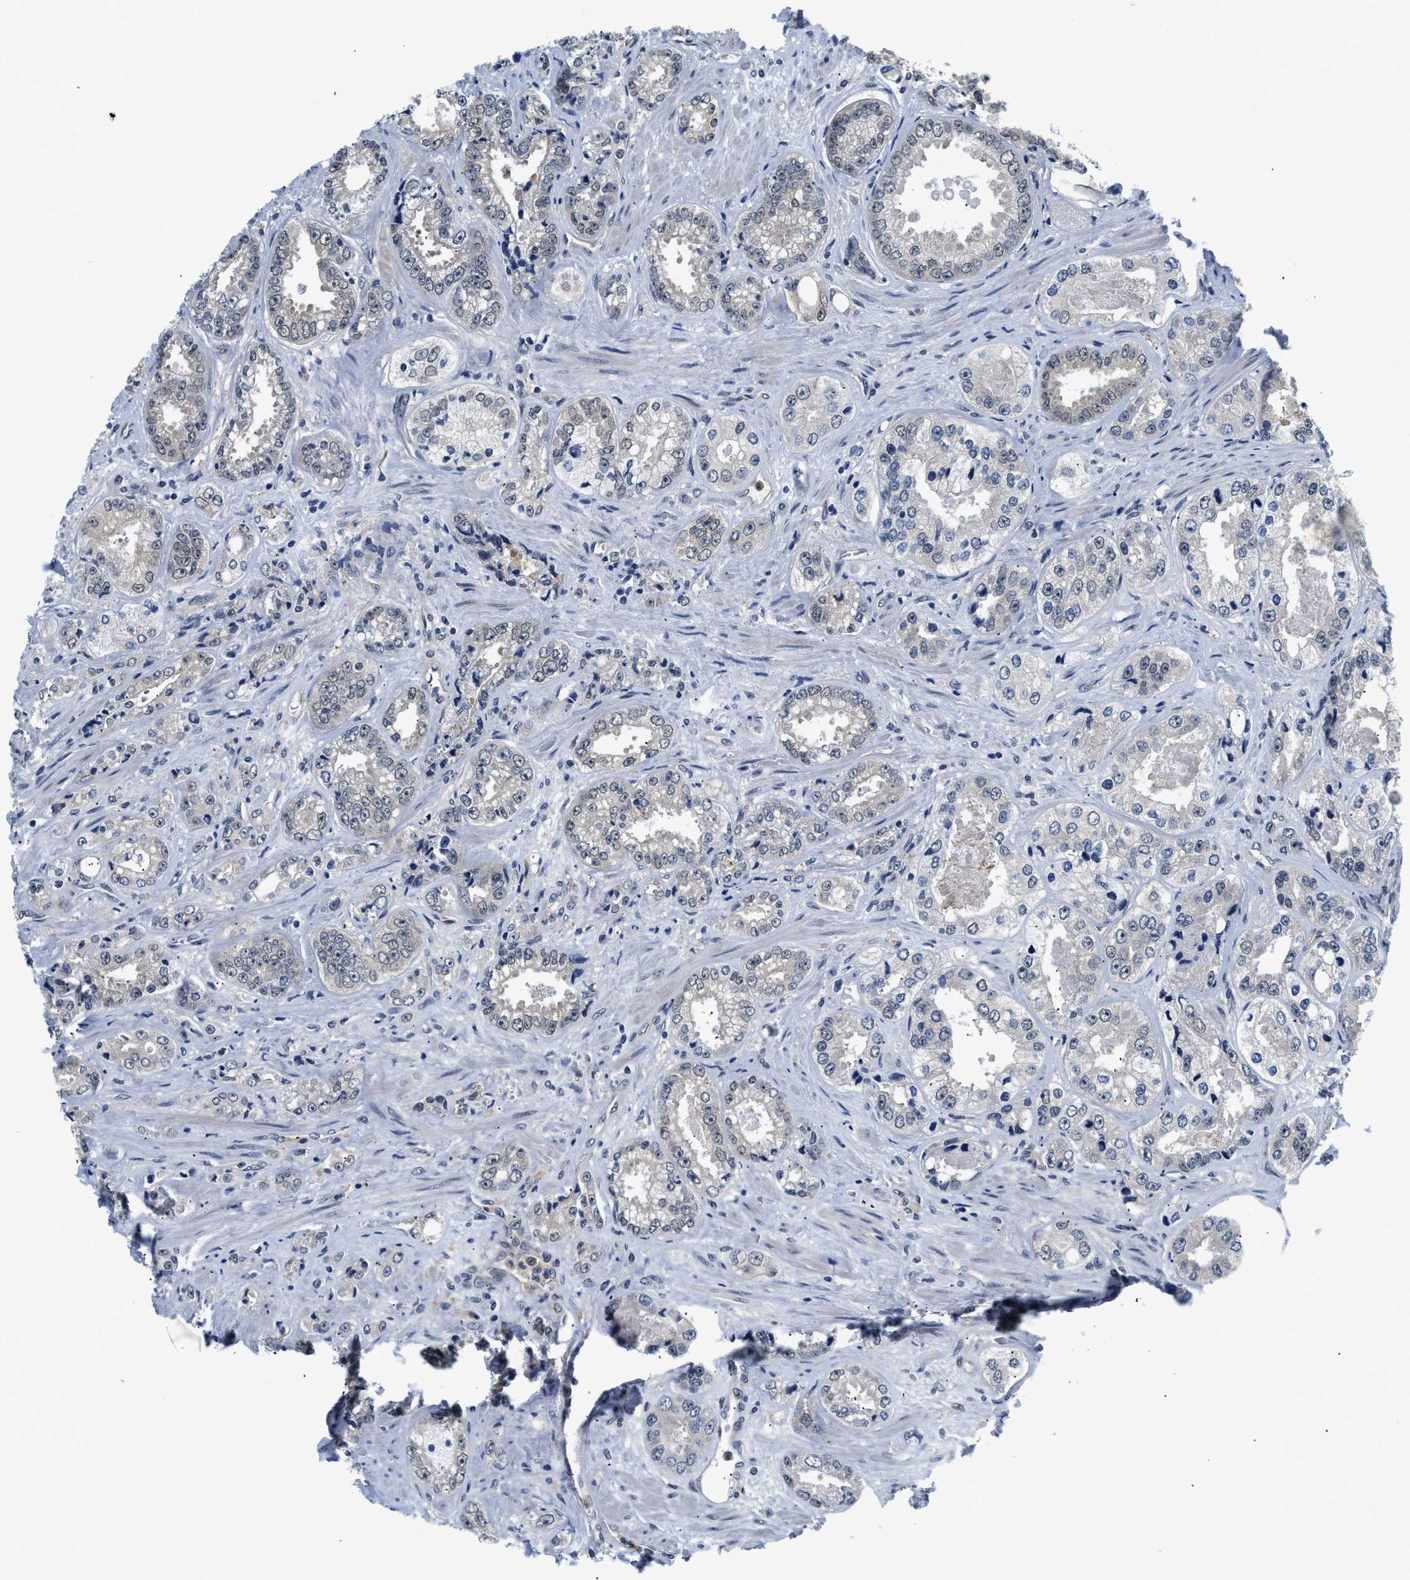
{"staining": {"intensity": "negative", "quantity": "none", "location": "none"}, "tissue": "prostate cancer", "cell_type": "Tumor cells", "image_type": "cancer", "snomed": [{"axis": "morphology", "description": "Adenocarcinoma, High grade"}, {"axis": "topography", "description": "Prostate"}], "caption": "Tumor cells show no significant protein staining in prostate cancer.", "gene": "SMAD4", "patient": {"sex": "male", "age": 61}}